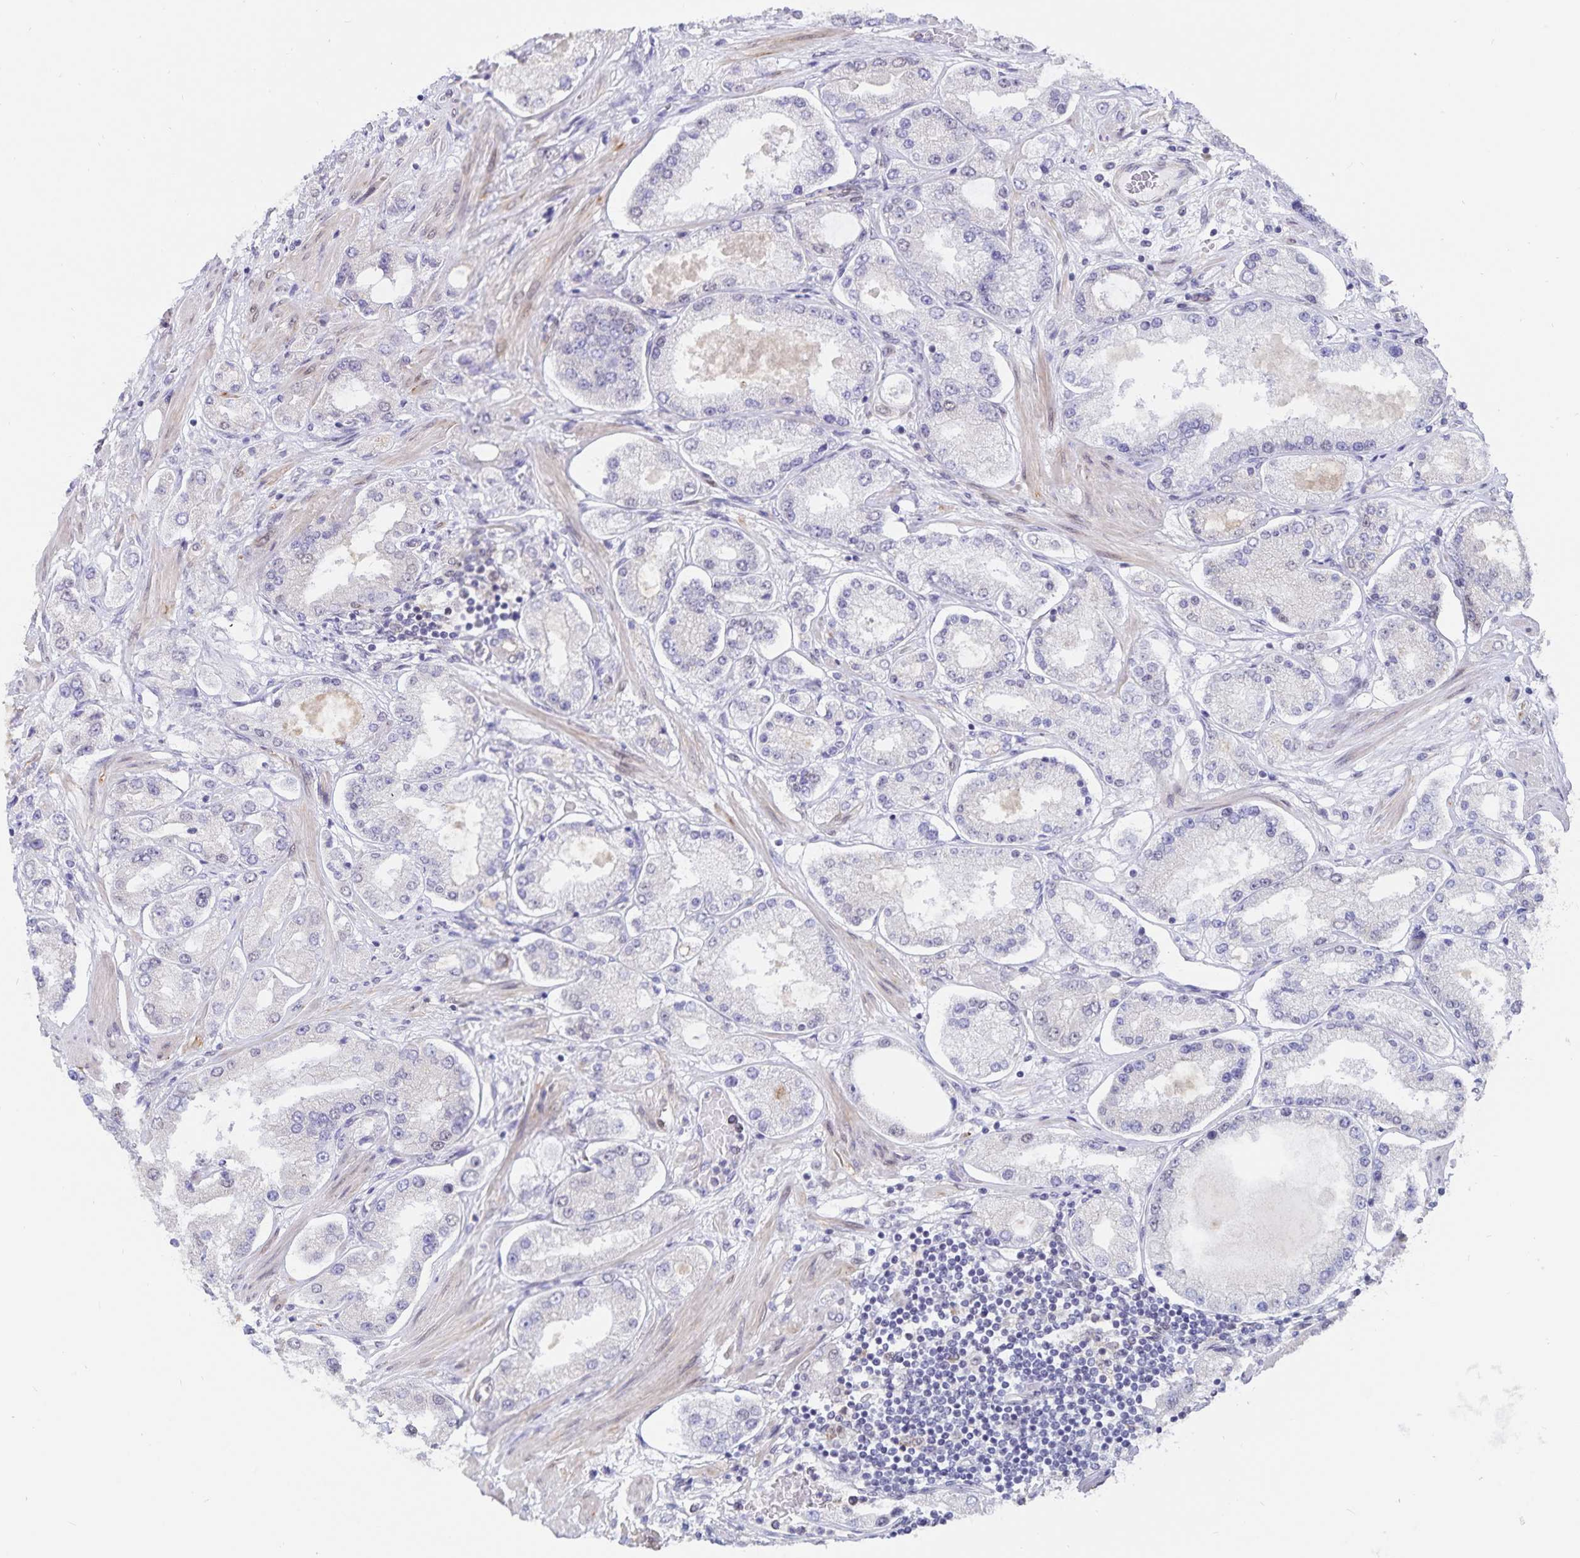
{"staining": {"intensity": "negative", "quantity": "none", "location": "none"}, "tissue": "prostate cancer", "cell_type": "Tumor cells", "image_type": "cancer", "snomed": [{"axis": "morphology", "description": "Adenocarcinoma, High grade"}, {"axis": "topography", "description": "Prostate"}], "caption": "Prostate high-grade adenocarcinoma stained for a protein using IHC shows no expression tumor cells.", "gene": "ATP2A2", "patient": {"sex": "male", "age": 69}}